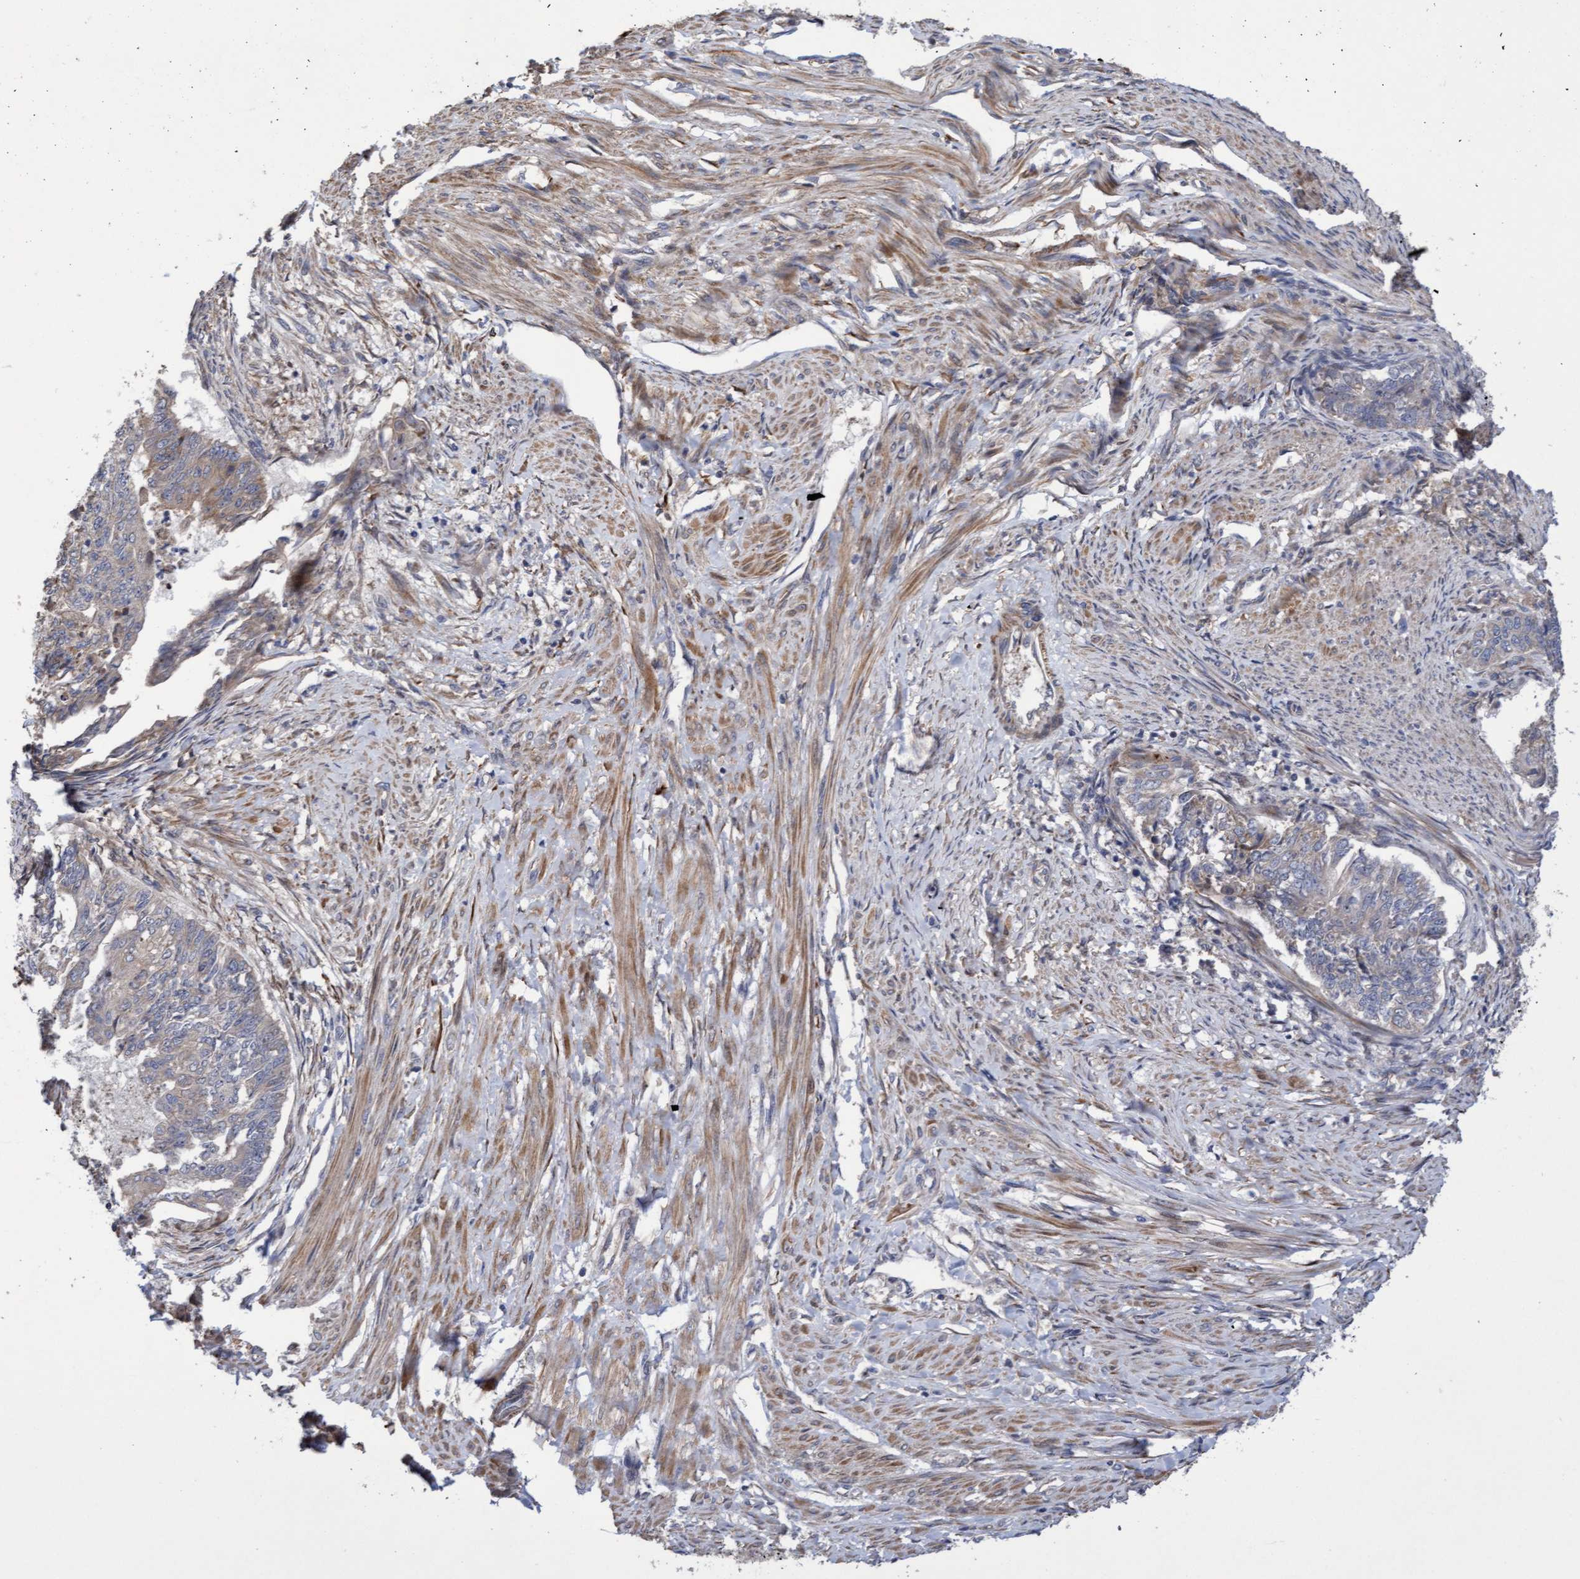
{"staining": {"intensity": "weak", "quantity": "<25%", "location": "cytoplasmic/membranous"}, "tissue": "endometrial cancer", "cell_type": "Tumor cells", "image_type": "cancer", "snomed": [{"axis": "morphology", "description": "Adenocarcinoma, NOS"}, {"axis": "topography", "description": "Endometrium"}], "caption": "Image shows no significant protein expression in tumor cells of adenocarcinoma (endometrial).", "gene": "ELP5", "patient": {"sex": "female", "age": 32}}